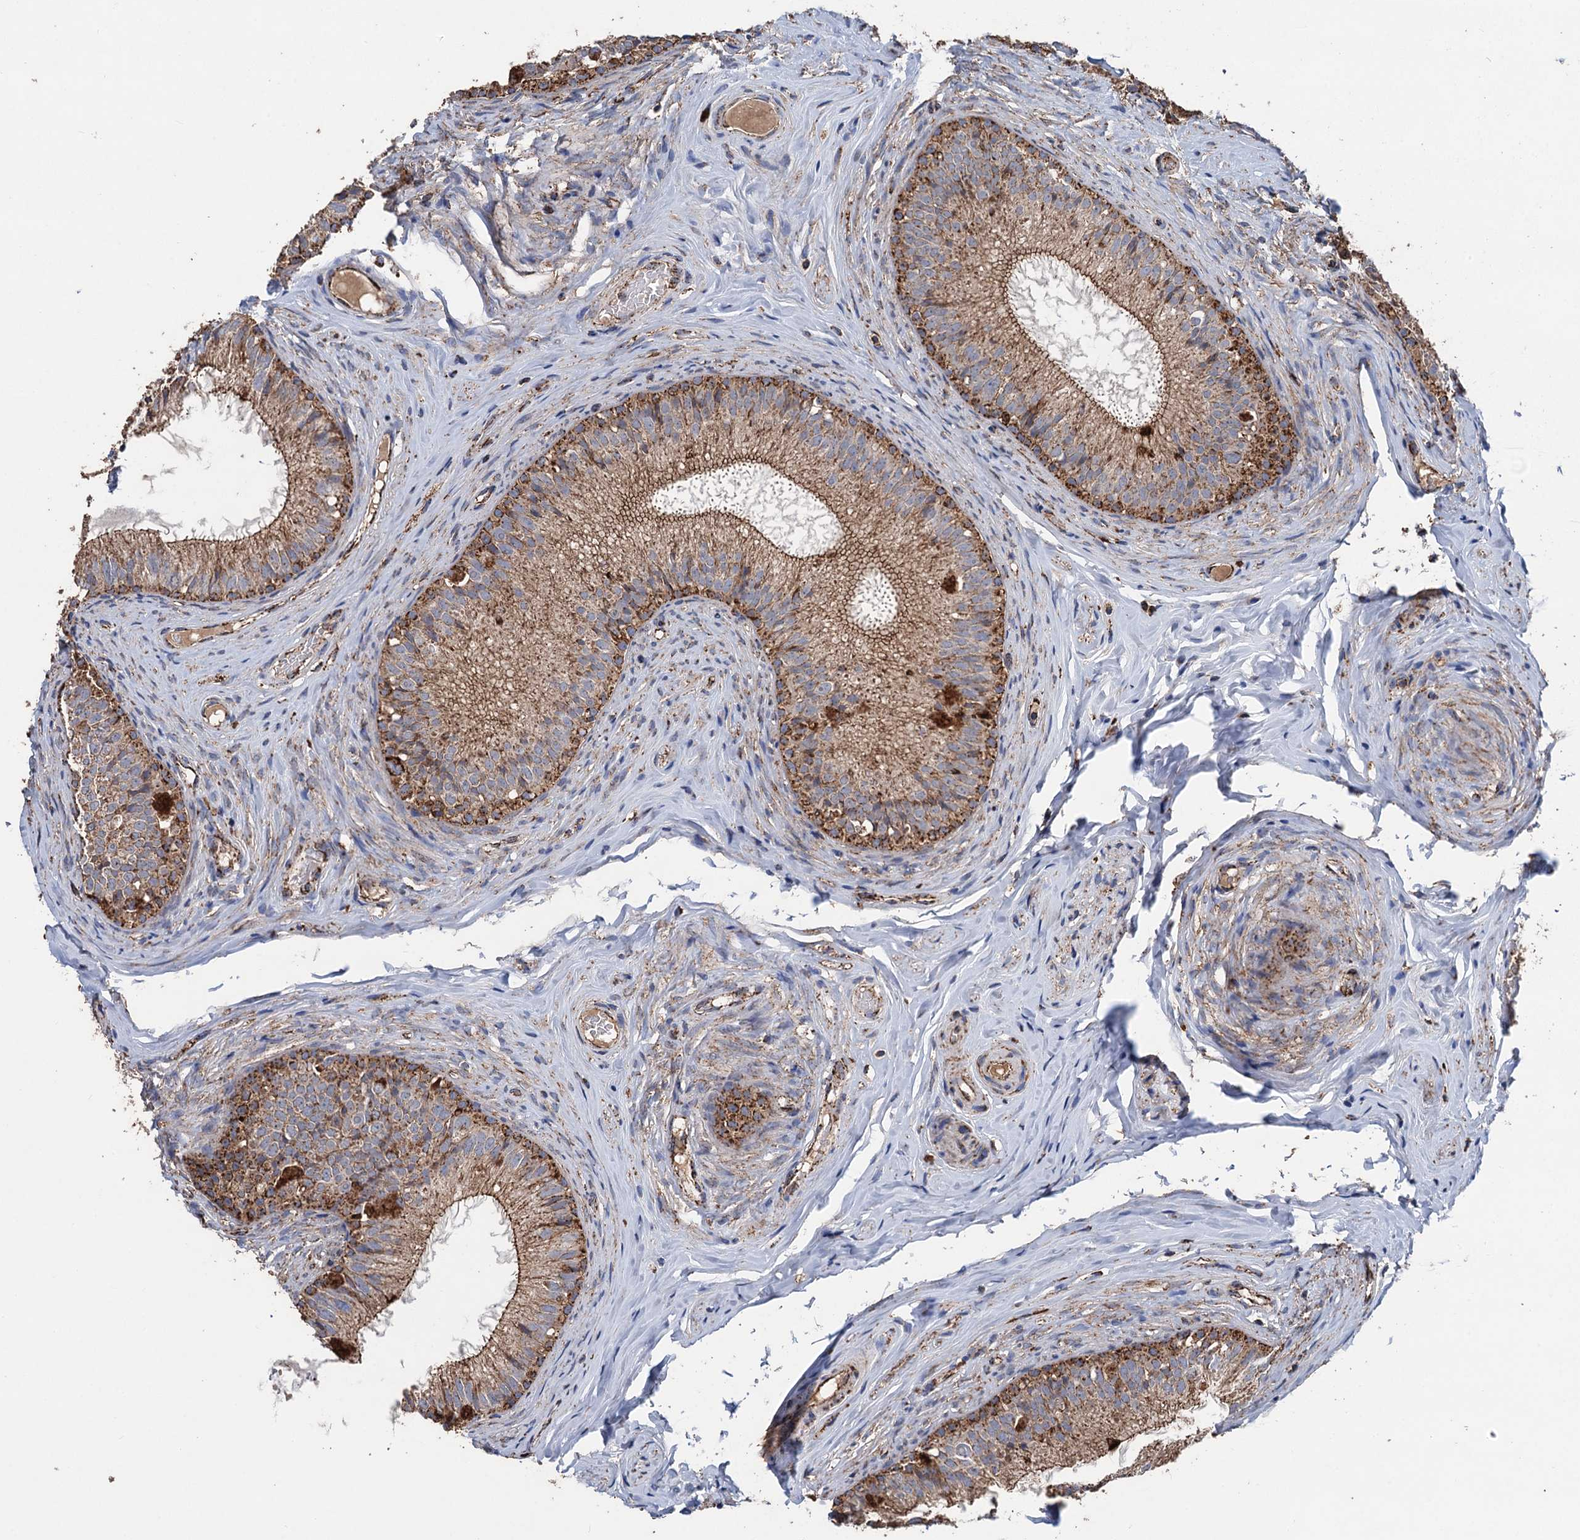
{"staining": {"intensity": "moderate", "quantity": ">75%", "location": "cytoplasmic/membranous"}, "tissue": "epididymis", "cell_type": "Glandular cells", "image_type": "normal", "snomed": [{"axis": "morphology", "description": "Normal tissue, NOS"}, {"axis": "topography", "description": "Epididymis"}], "caption": "Immunohistochemical staining of normal human epididymis exhibits moderate cytoplasmic/membranous protein staining in approximately >75% of glandular cells.", "gene": "DGLUCY", "patient": {"sex": "male", "age": 34}}